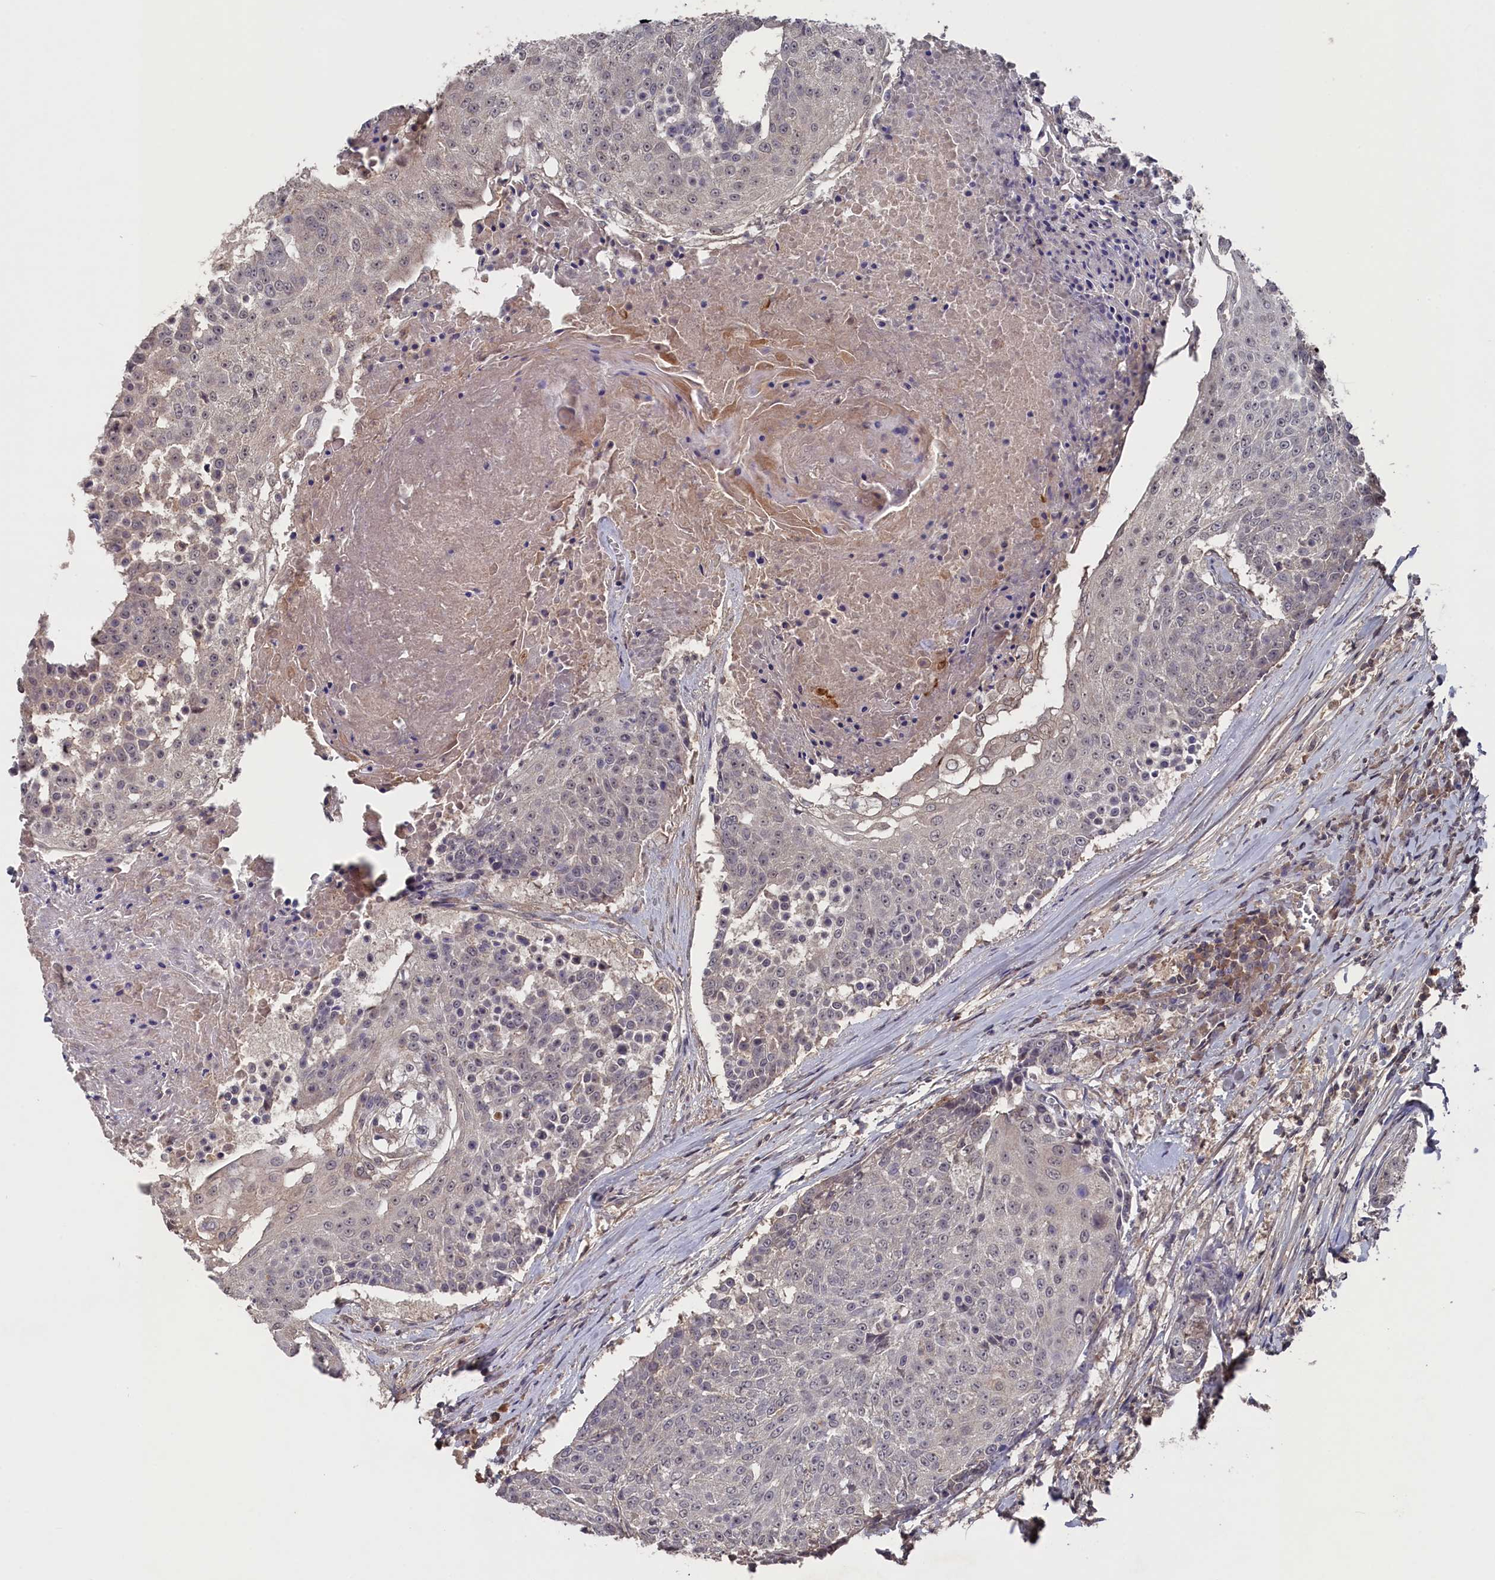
{"staining": {"intensity": "weak", "quantity": "<25%", "location": "cytoplasmic/membranous"}, "tissue": "urothelial cancer", "cell_type": "Tumor cells", "image_type": "cancer", "snomed": [{"axis": "morphology", "description": "Urothelial carcinoma, High grade"}, {"axis": "topography", "description": "Urinary bladder"}], "caption": "A photomicrograph of high-grade urothelial carcinoma stained for a protein displays no brown staining in tumor cells.", "gene": "TMC5", "patient": {"sex": "female", "age": 63}}